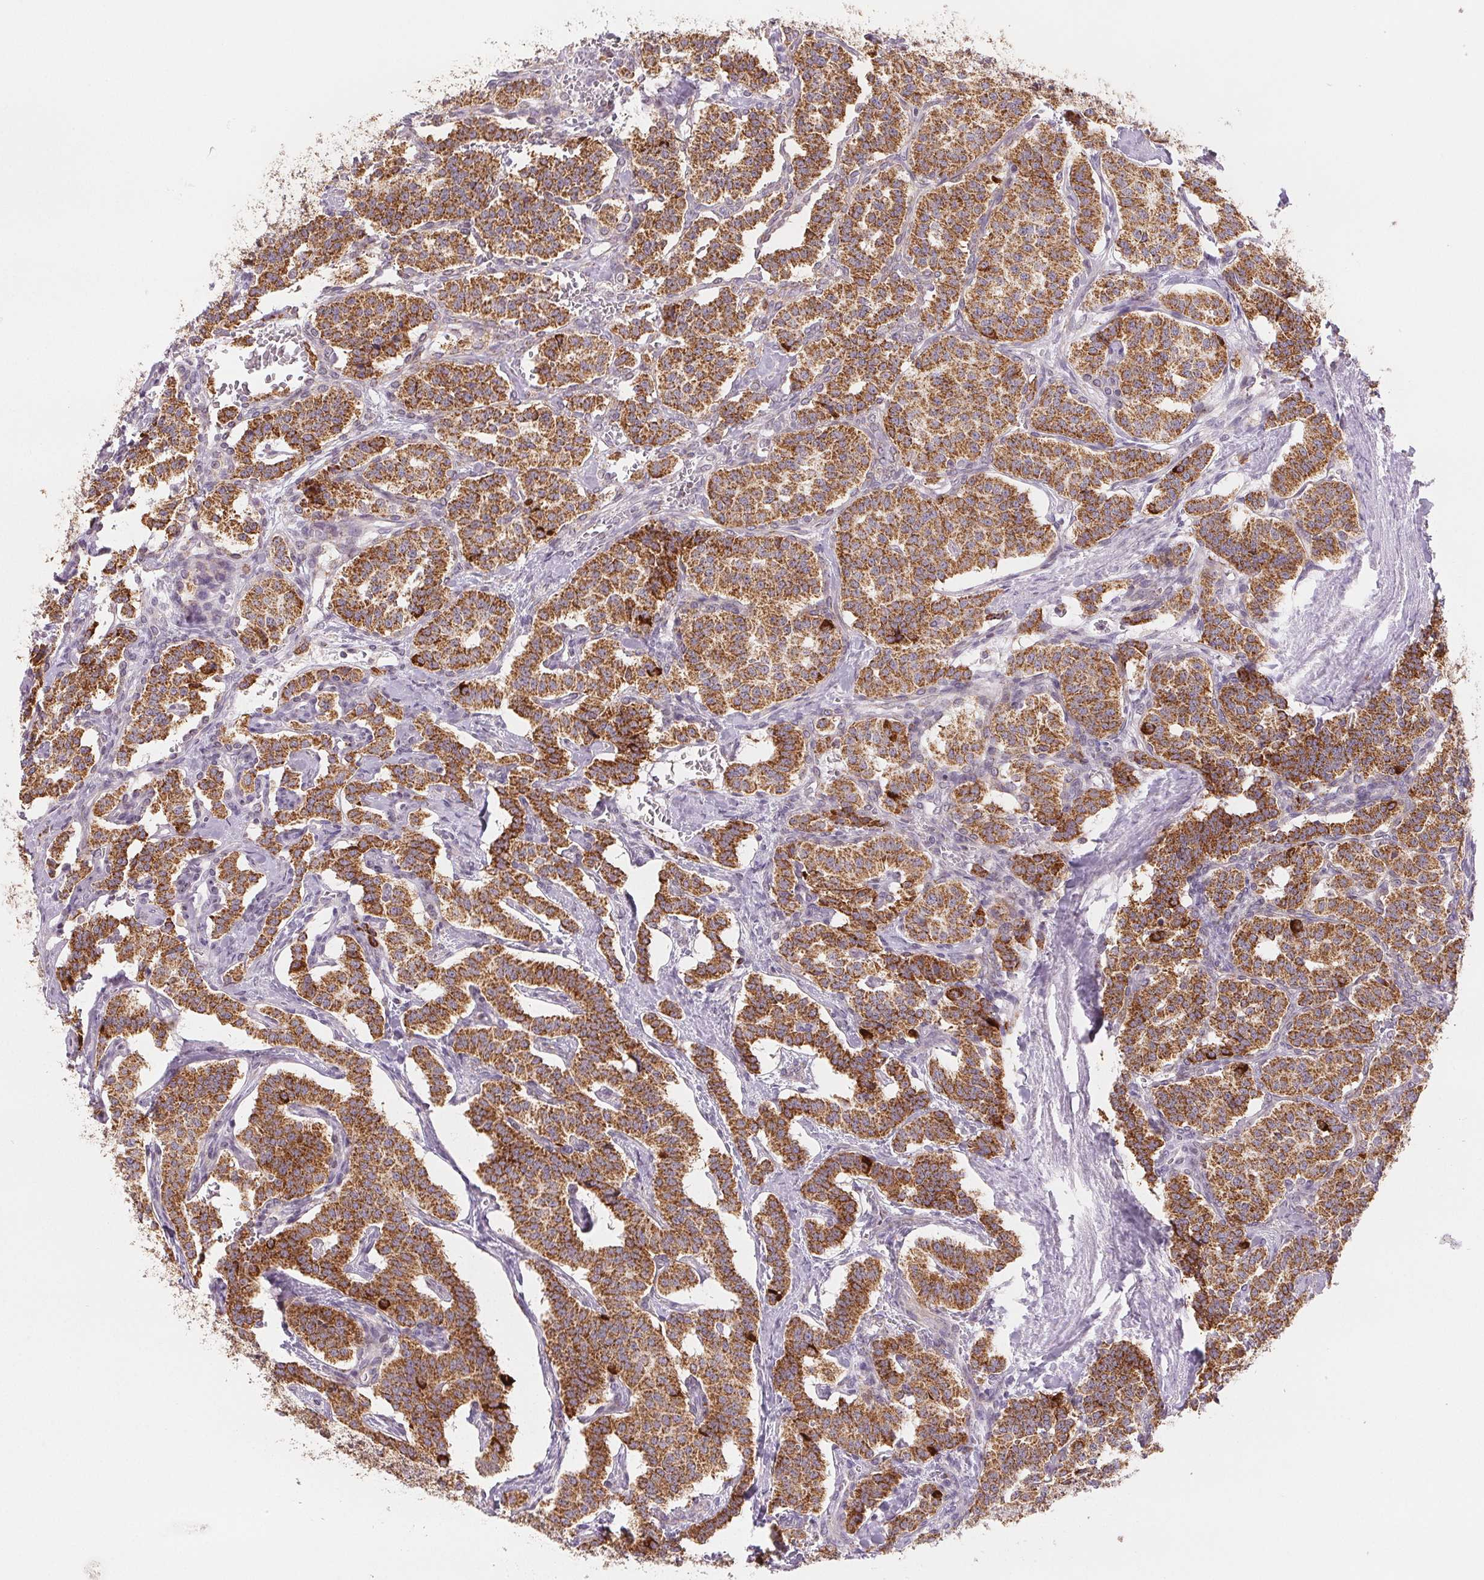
{"staining": {"intensity": "moderate", "quantity": ">75%", "location": "cytoplasmic/membranous"}, "tissue": "carcinoid", "cell_type": "Tumor cells", "image_type": "cancer", "snomed": [{"axis": "morphology", "description": "Normal tissue, NOS"}, {"axis": "morphology", "description": "Carcinoid, malignant, NOS"}, {"axis": "topography", "description": "Lung"}], "caption": "Immunohistochemical staining of human carcinoid displays medium levels of moderate cytoplasmic/membranous protein expression in approximately >75% of tumor cells.", "gene": "HINT2", "patient": {"sex": "female", "age": 46}}